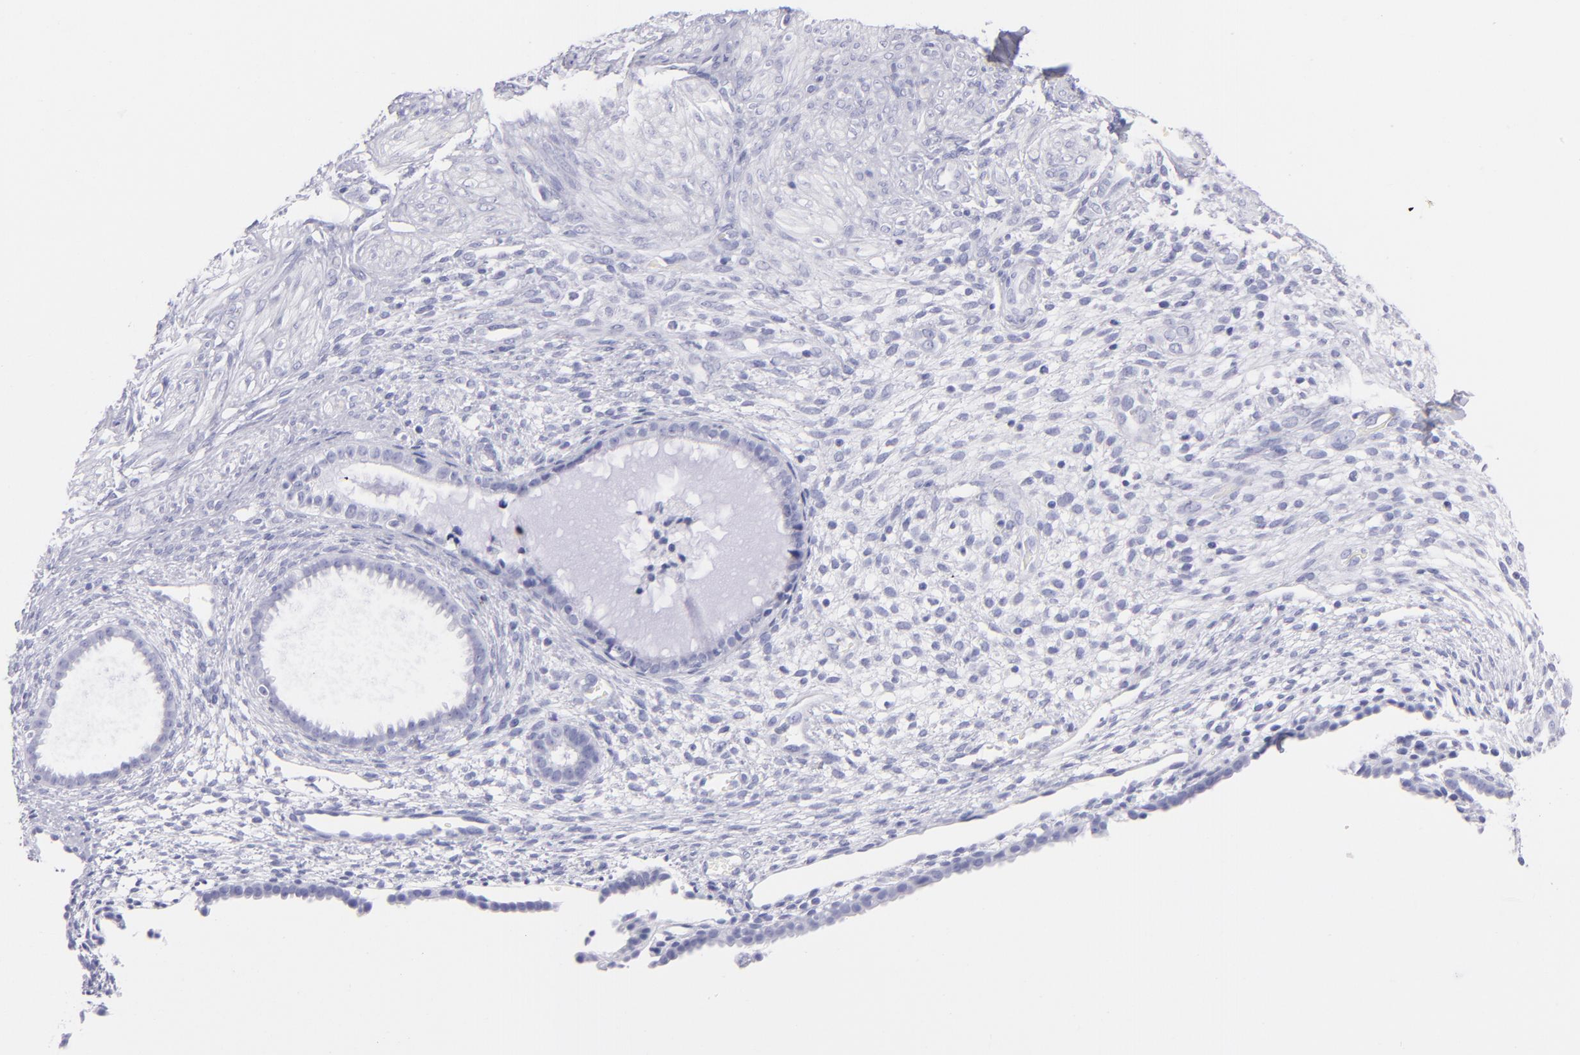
{"staining": {"intensity": "negative", "quantity": "none", "location": "none"}, "tissue": "endometrium", "cell_type": "Cells in endometrial stroma", "image_type": "normal", "snomed": [{"axis": "morphology", "description": "Normal tissue, NOS"}, {"axis": "topography", "description": "Endometrium"}], "caption": "Photomicrograph shows no protein staining in cells in endometrial stroma of normal endometrium. (DAB immunohistochemistry visualized using brightfield microscopy, high magnification).", "gene": "PRPH", "patient": {"sex": "female", "age": 72}}